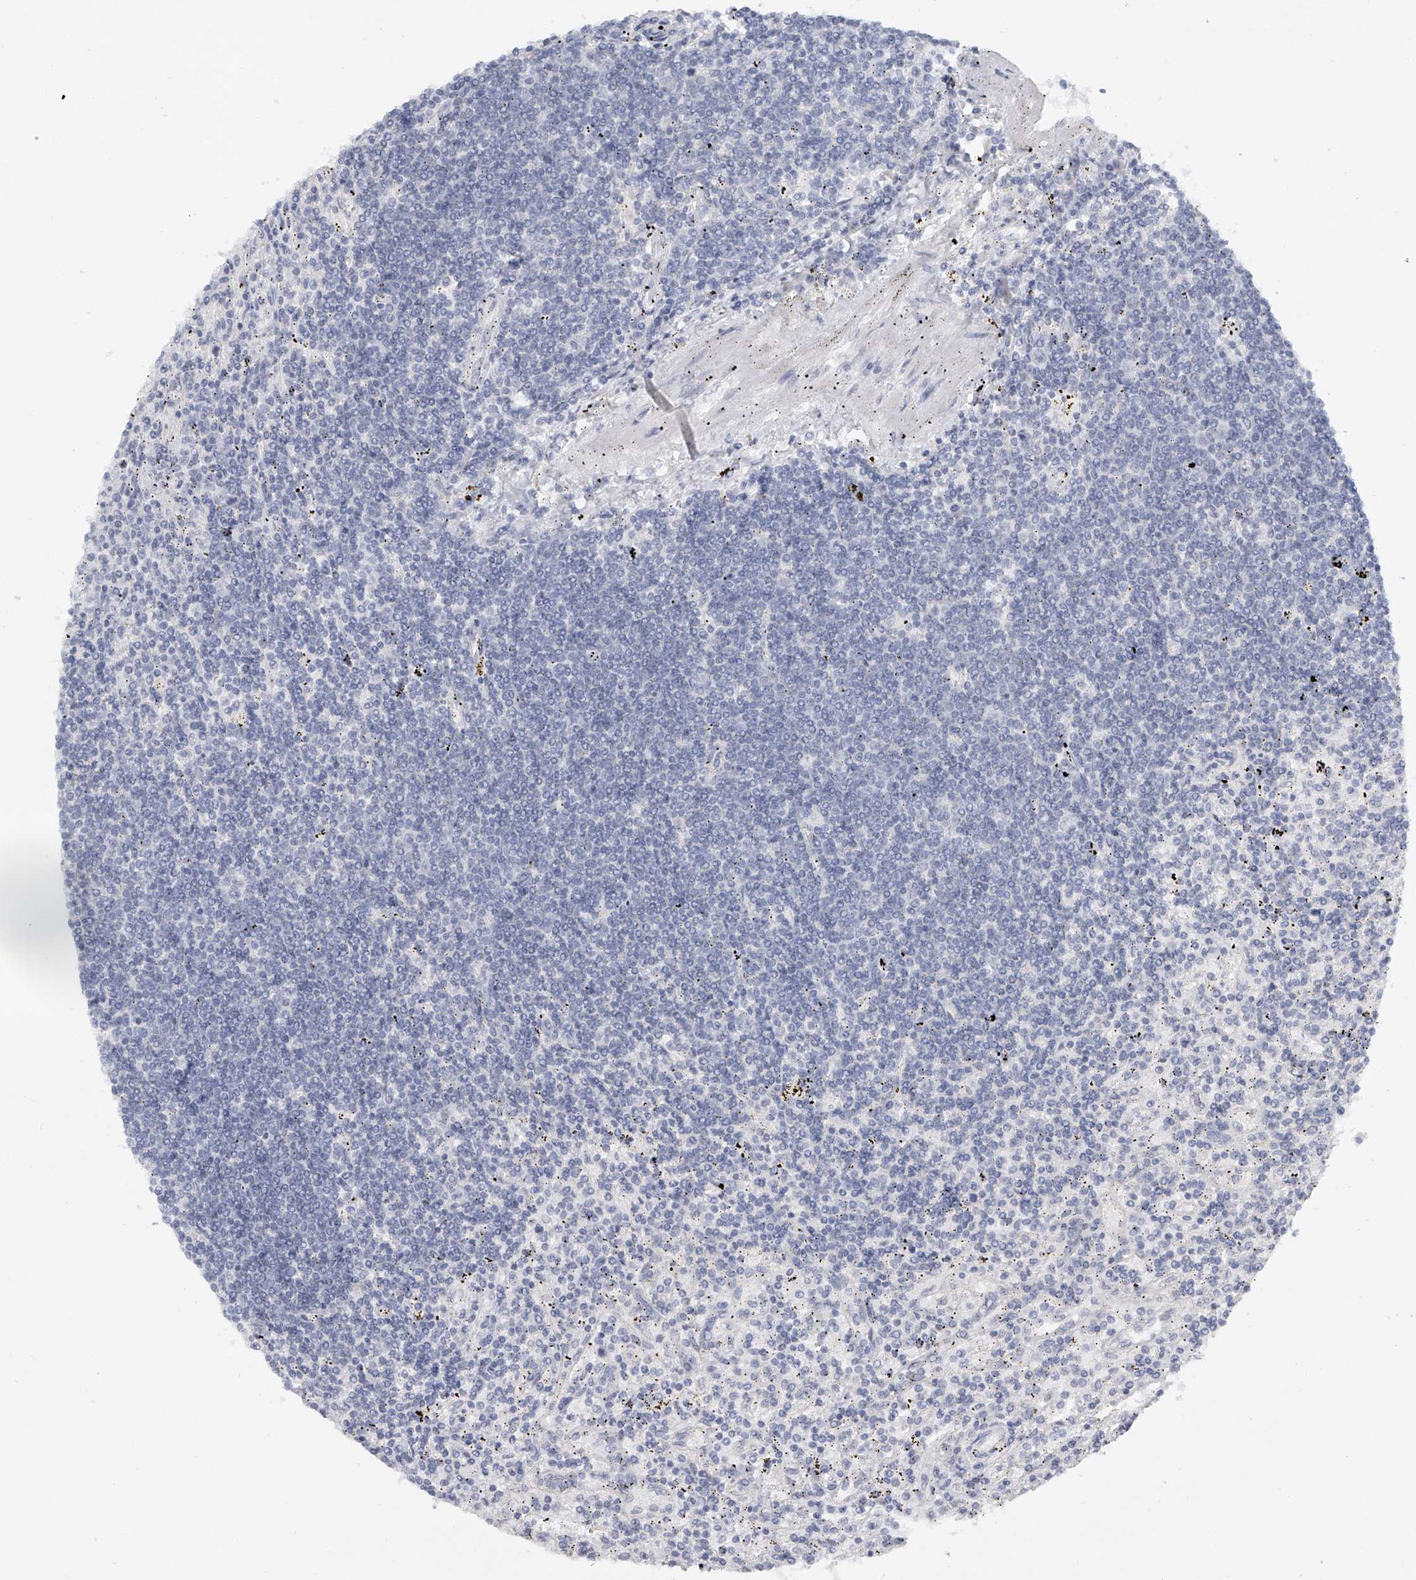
{"staining": {"intensity": "negative", "quantity": "none", "location": "none"}, "tissue": "lymphoma", "cell_type": "Tumor cells", "image_type": "cancer", "snomed": [{"axis": "morphology", "description": "Malignant lymphoma, non-Hodgkin's type, Low grade"}, {"axis": "topography", "description": "Spleen"}], "caption": "This is a image of IHC staining of low-grade malignant lymphoma, non-Hodgkin's type, which shows no staining in tumor cells.", "gene": "FAT2", "patient": {"sex": "male", "age": 76}}